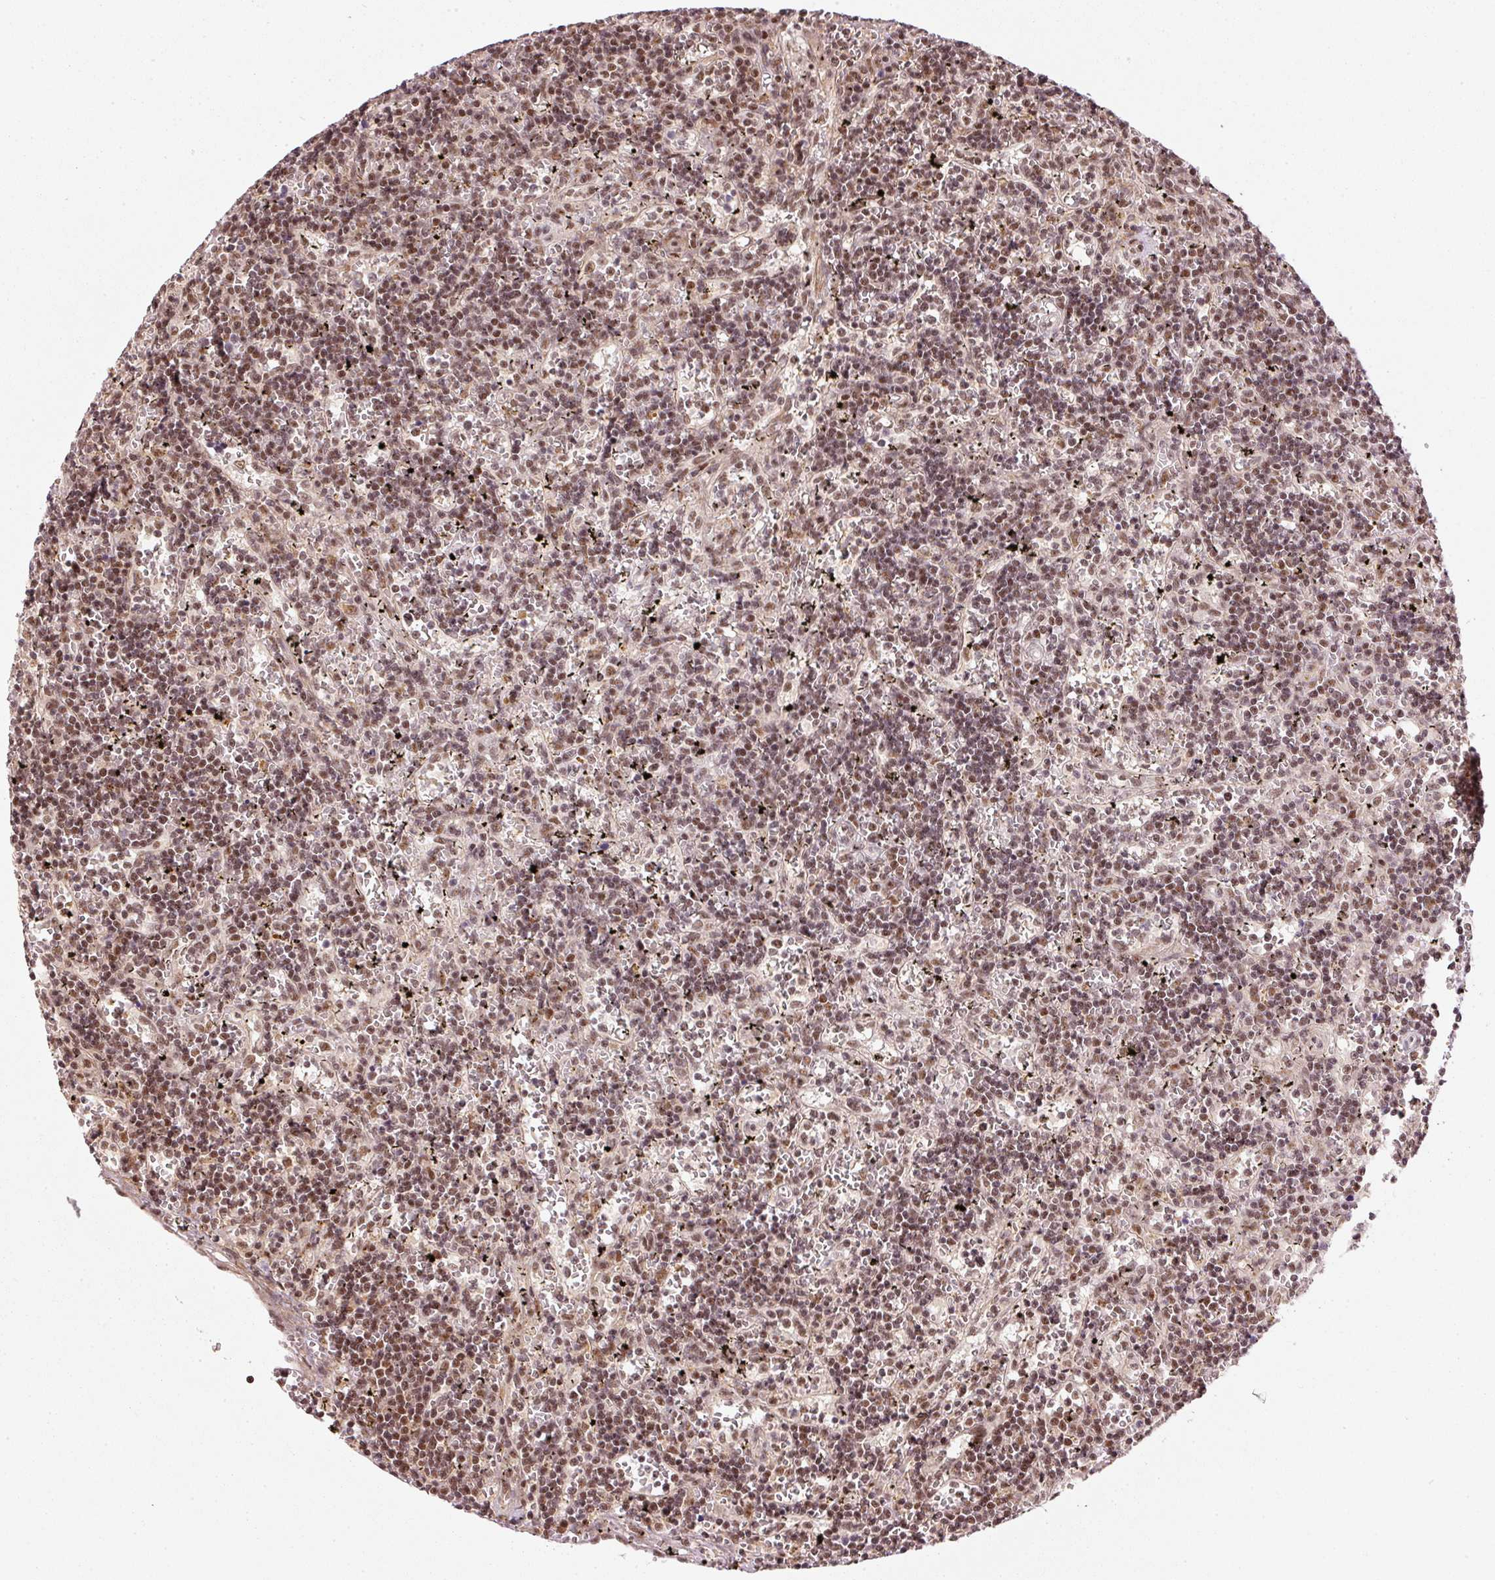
{"staining": {"intensity": "moderate", "quantity": ">75%", "location": "nuclear"}, "tissue": "lymphoma", "cell_type": "Tumor cells", "image_type": "cancer", "snomed": [{"axis": "morphology", "description": "Malignant lymphoma, non-Hodgkin's type, Low grade"}, {"axis": "topography", "description": "Spleen"}], "caption": "The histopathology image reveals a brown stain indicating the presence of a protein in the nuclear of tumor cells in lymphoma.", "gene": "THOC6", "patient": {"sex": "male", "age": 60}}